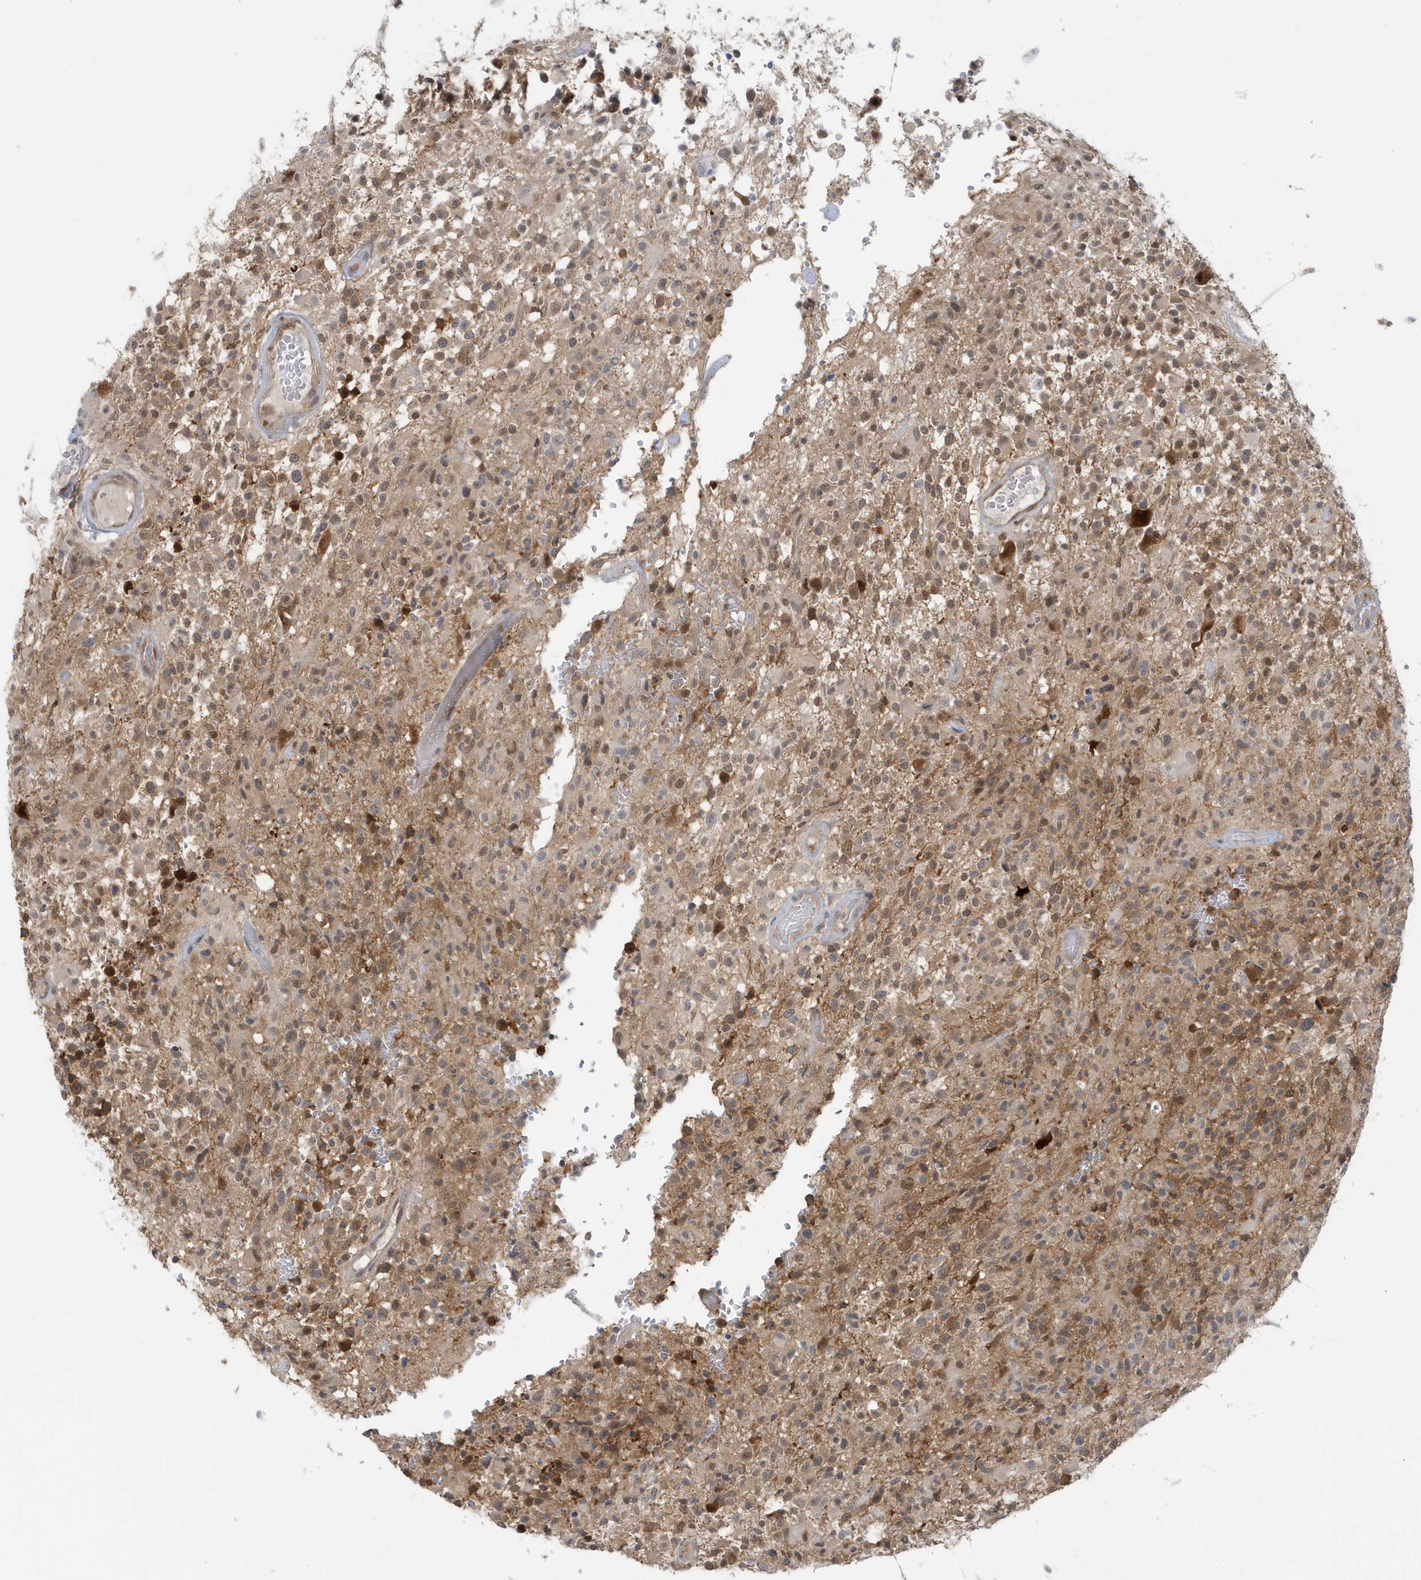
{"staining": {"intensity": "moderate", "quantity": "<25%", "location": "cytoplasmic/membranous"}, "tissue": "glioma", "cell_type": "Tumor cells", "image_type": "cancer", "snomed": [{"axis": "morphology", "description": "Glioma, malignant, High grade"}, {"axis": "morphology", "description": "Glioblastoma, NOS"}, {"axis": "topography", "description": "Brain"}], "caption": "Approximately <25% of tumor cells in glioma reveal moderate cytoplasmic/membranous protein expression as visualized by brown immunohistochemical staining.", "gene": "OGA", "patient": {"sex": "male", "age": 60}}